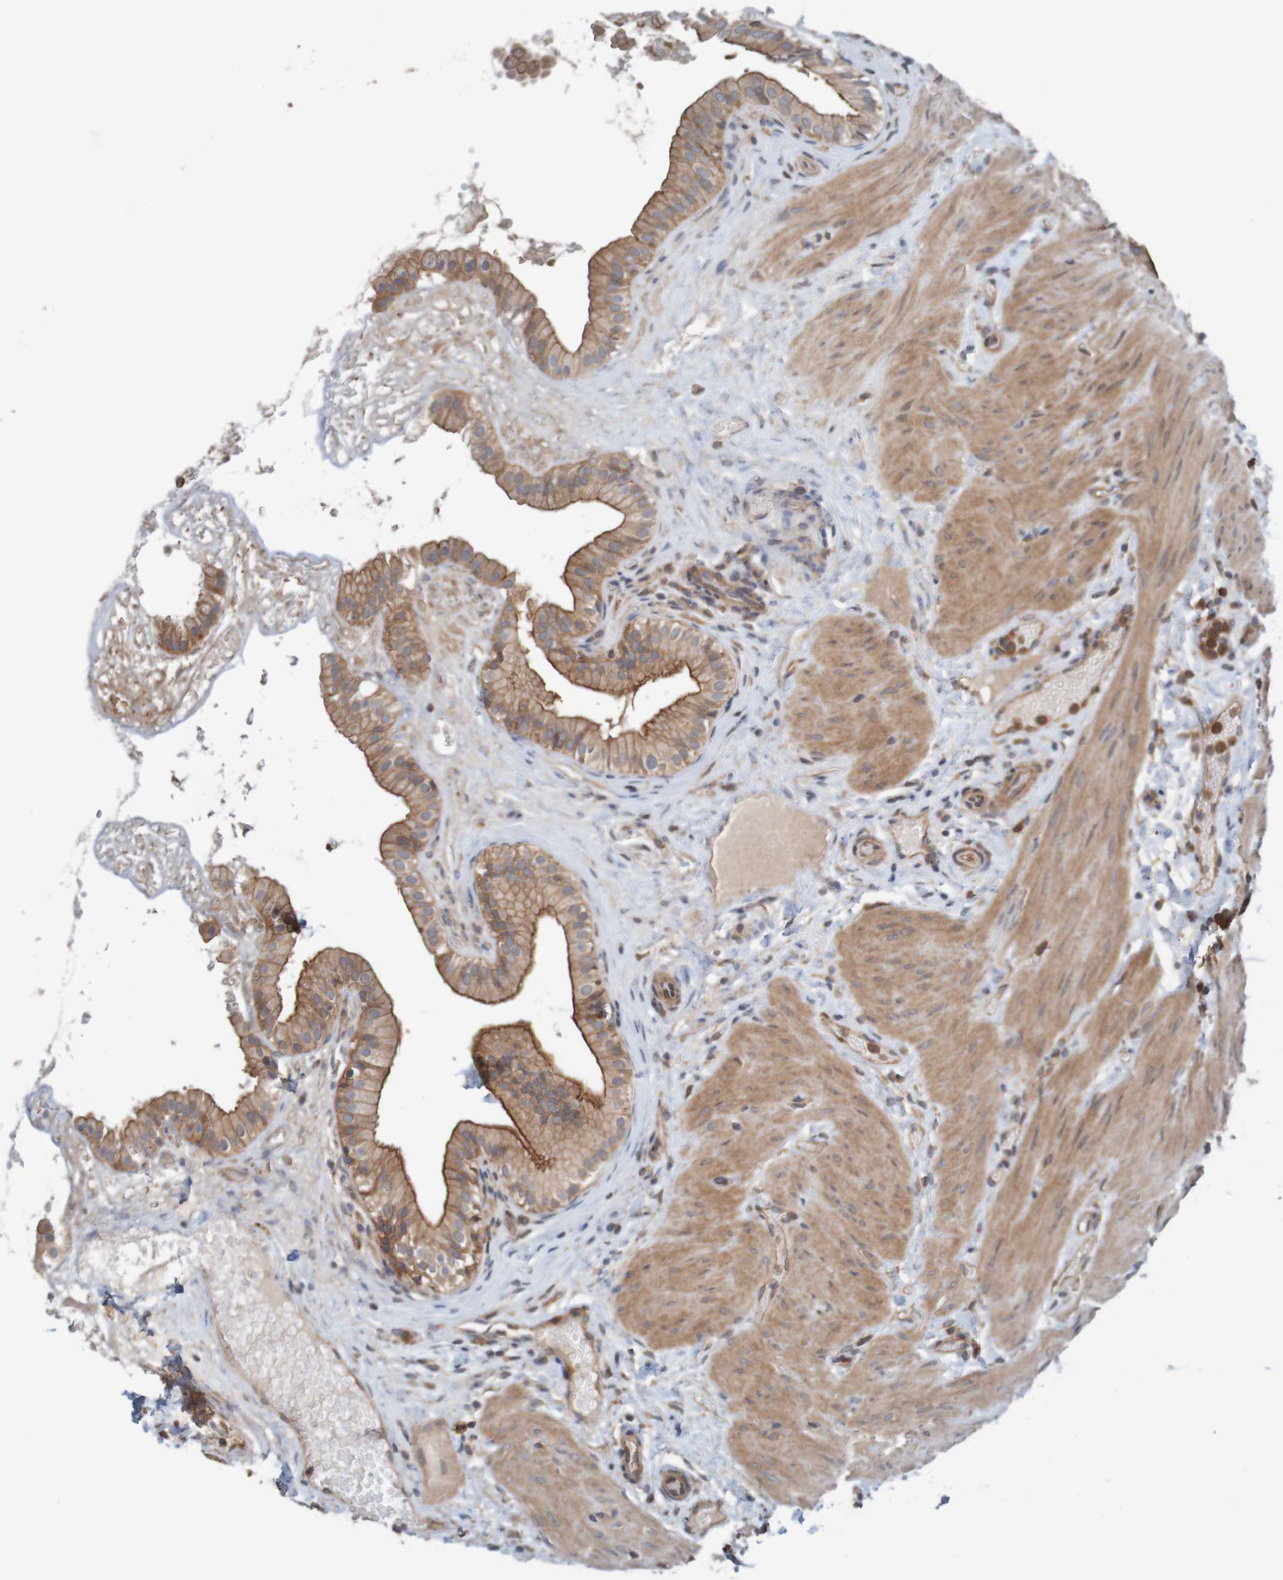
{"staining": {"intensity": "moderate", "quantity": ">75%", "location": "cytoplasmic/membranous"}, "tissue": "gallbladder", "cell_type": "Glandular cells", "image_type": "normal", "snomed": [{"axis": "morphology", "description": "Normal tissue, NOS"}, {"axis": "topography", "description": "Gallbladder"}], "caption": "Brown immunohistochemical staining in unremarkable human gallbladder reveals moderate cytoplasmic/membranous staining in about >75% of glandular cells.", "gene": "ARHGEF11", "patient": {"sex": "female", "age": 26}}